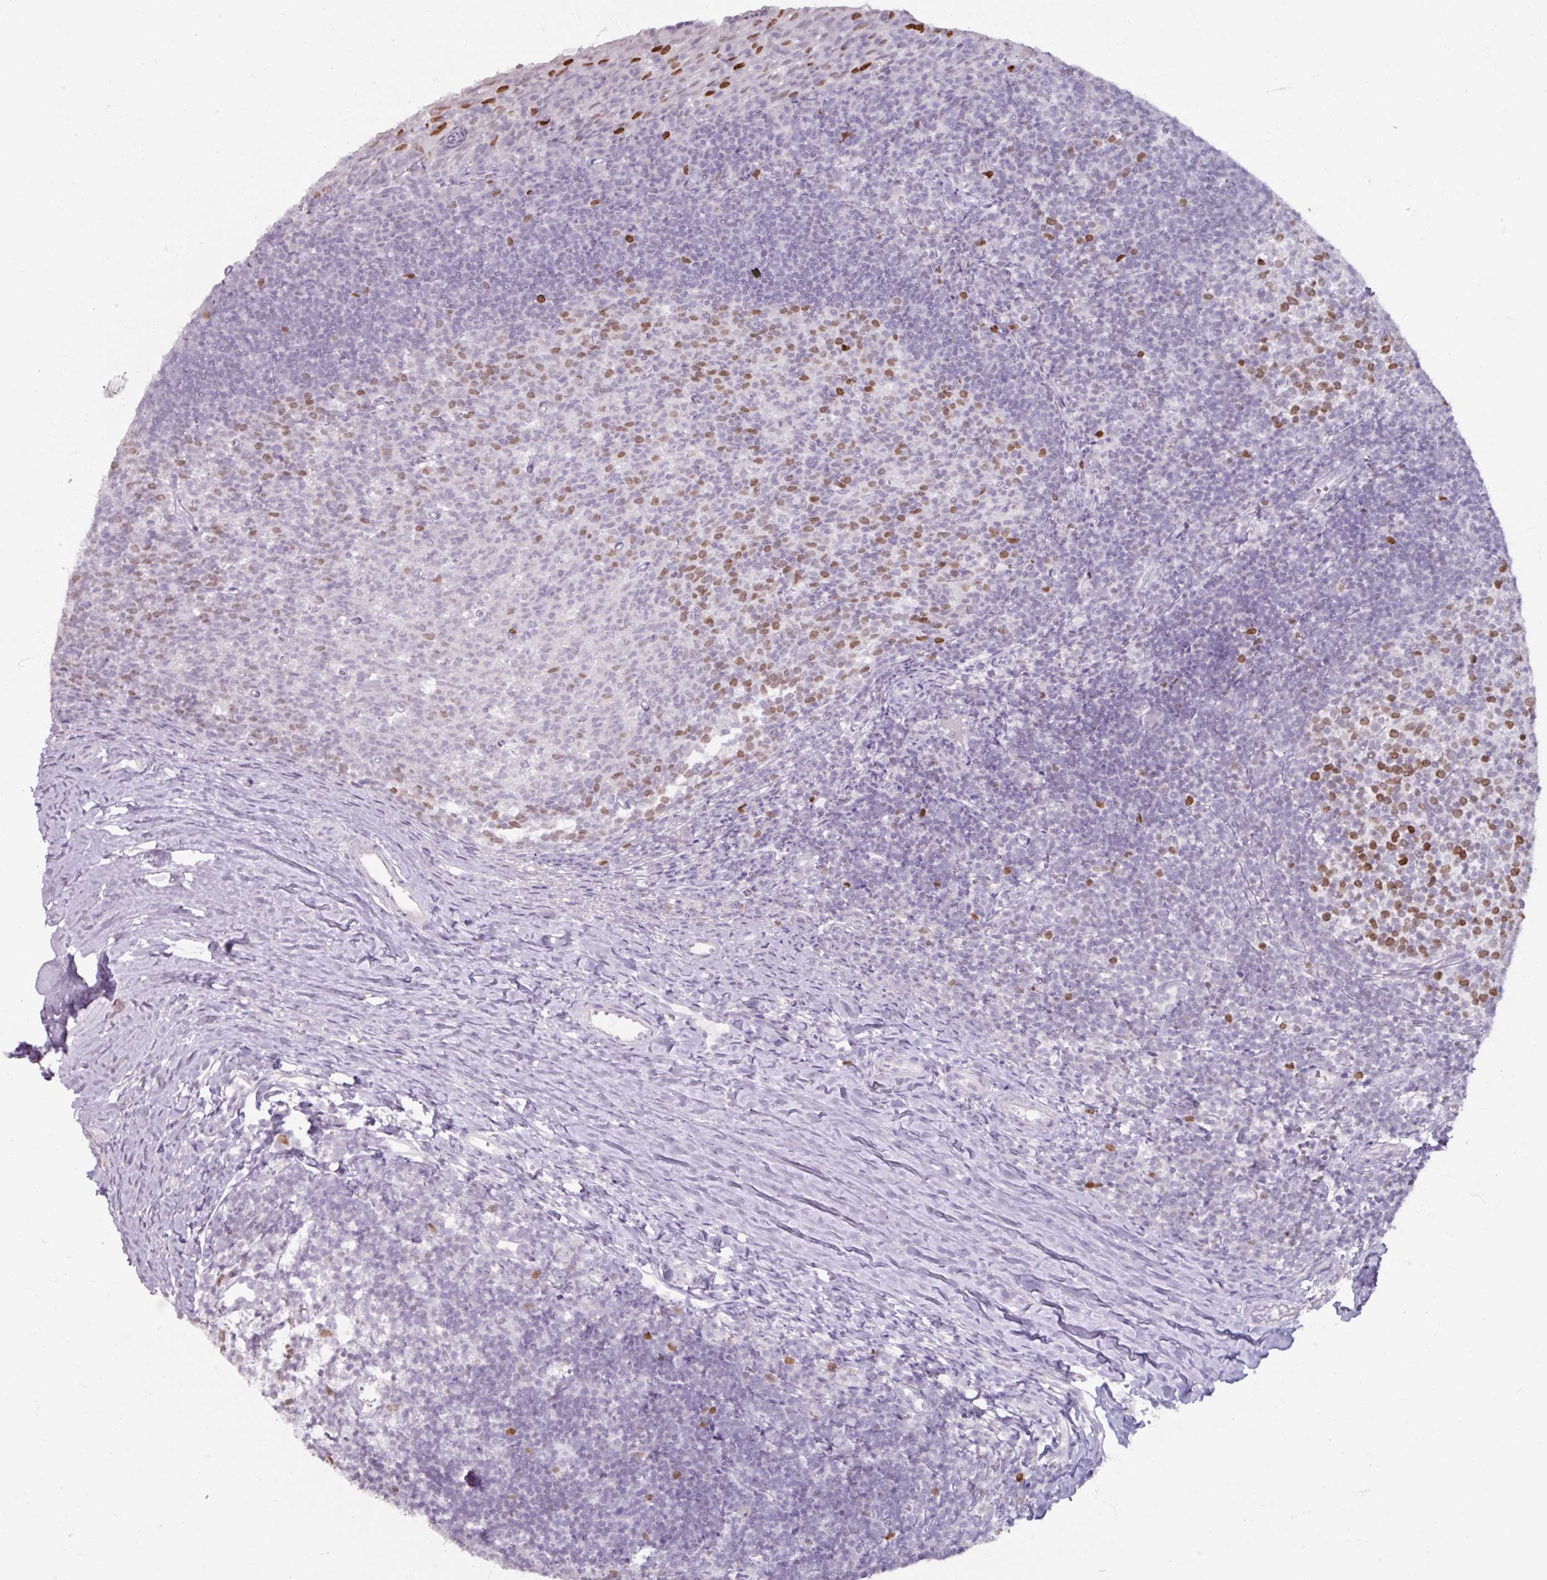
{"staining": {"intensity": "strong", "quantity": "25%-75%", "location": "nuclear"}, "tissue": "tonsil", "cell_type": "Germinal center cells", "image_type": "normal", "snomed": [{"axis": "morphology", "description": "Normal tissue, NOS"}, {"axis": "topography", "description": "Tonsil"}], "caption": "Normal tonsil demonstrates strong nuclear expression in approximately 25%-75% of germinal center cells.", "gene": "ATAD2", "patient": {"sex": "female", "age": 10}}